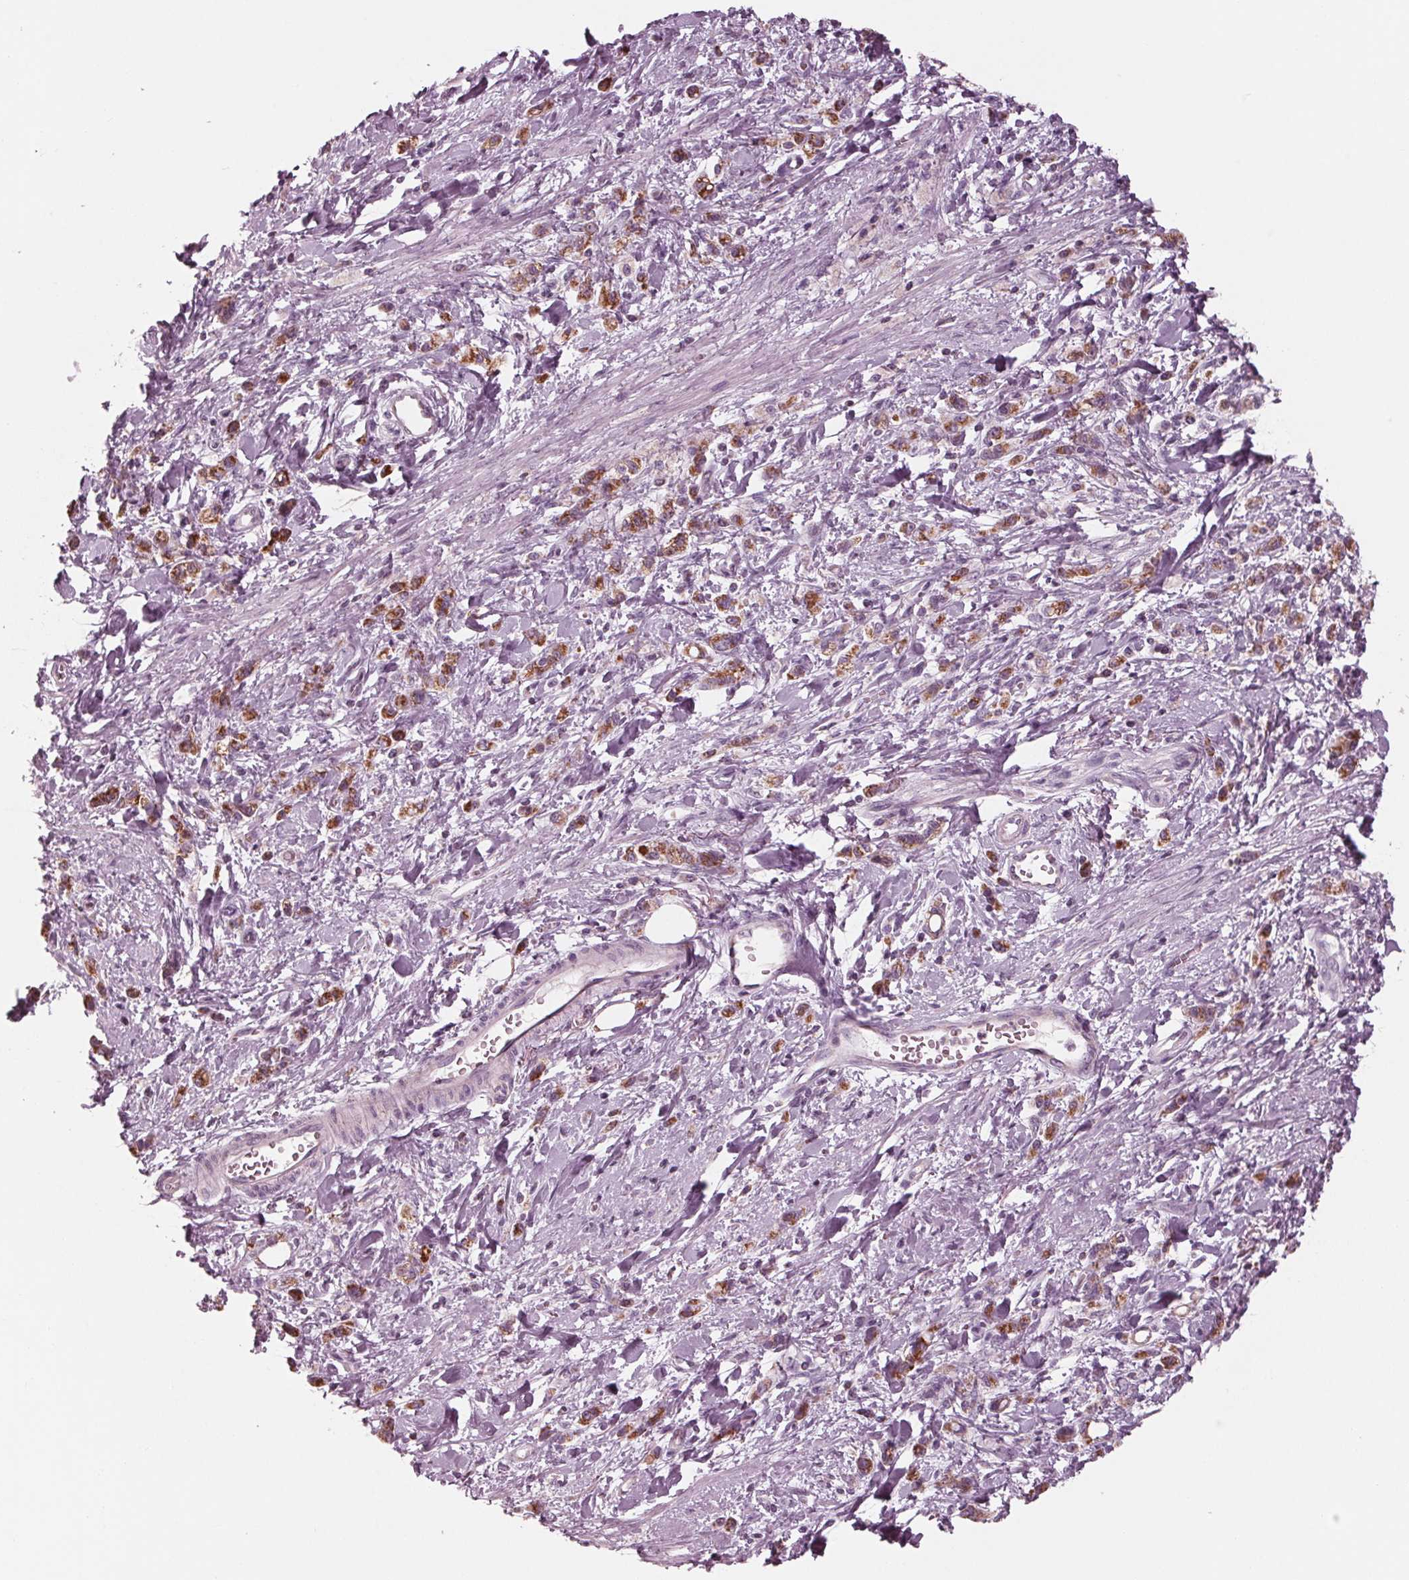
{"staining": {"intensity": "moderate", "quantity": ">75%", "location": "cytoplasmic/membranous"}, "tissue": "stomach cancer", "cell_type": "Tumor cells", "image_type": "cancer", "snomed": [{"axis": "morphology", "description": "Adenocarcinoma, NOS"}, {"axis": "topography", "description": "Stomach"}], "caption": "DAB immunohistochemical staining of stomach cancer (adenocarcinoma) demonstrates moderate cytoplasmic/membranous protein expression in approximately >75% of tumor cells.", "gene": "CLN6", "patient": {"sex": "male", "age": 77}}